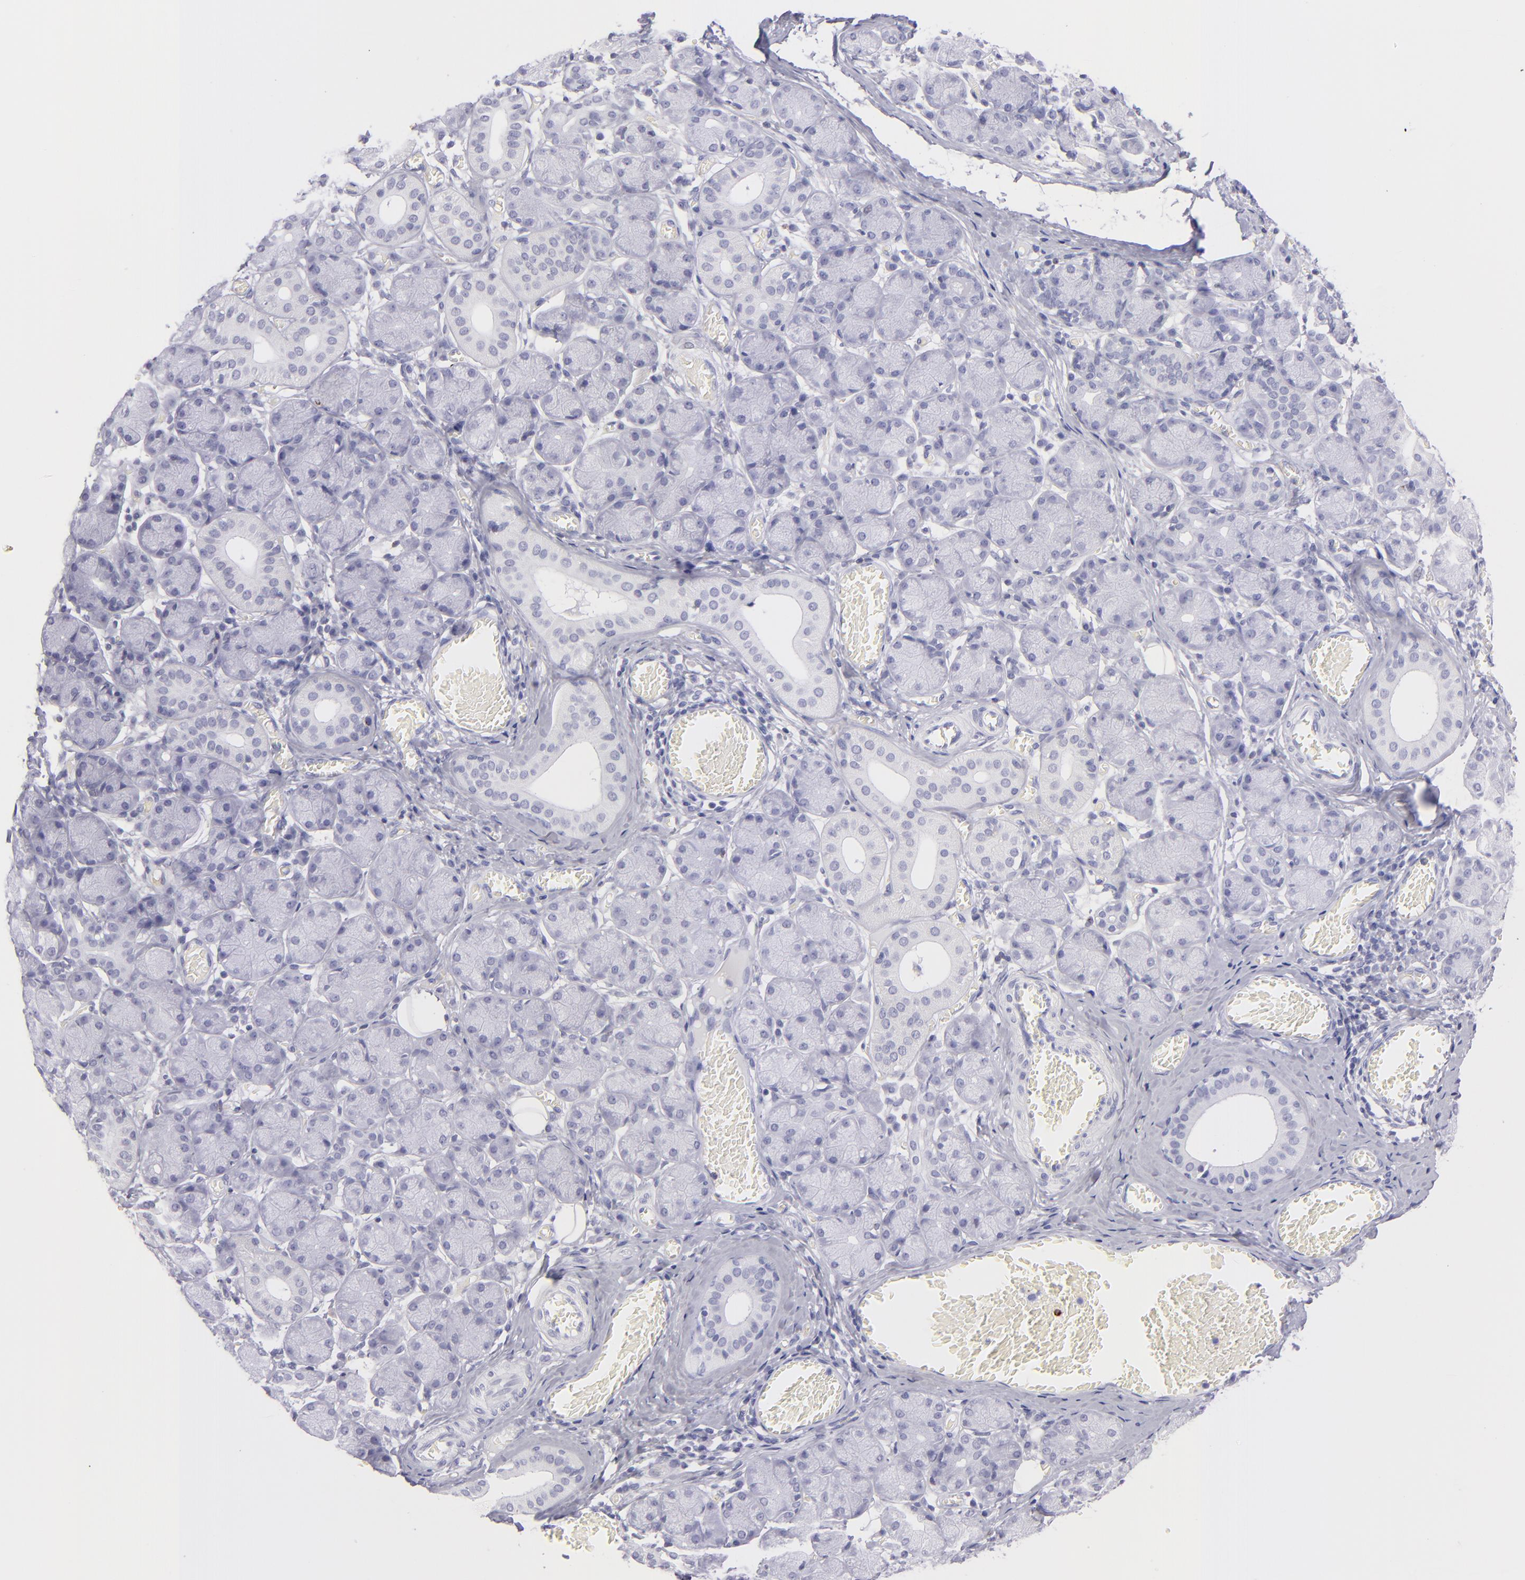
{"staining": {"intensity": "negative", "quantity": "none", "location": "none"}, "tissue": "salivary gland", "cell_type": "Glandular cells", "image_type": "normal", "snomed": [{"axis": "morphology", "description": "Normal tissue, NOS"}, {"axis": "topography", "description": "Salivary gland"}], "caption": "A histopathology image of salivary gland stained for a protein shows no brown staining in glandular cells. The staining was performed using DAB to visualize the protein expression in brown, while the nuclei were stained in blue with hematoxylin (Magnification: 20x).", "gene": "PRF1", "patient": {"sex": "female", "age": 24}}